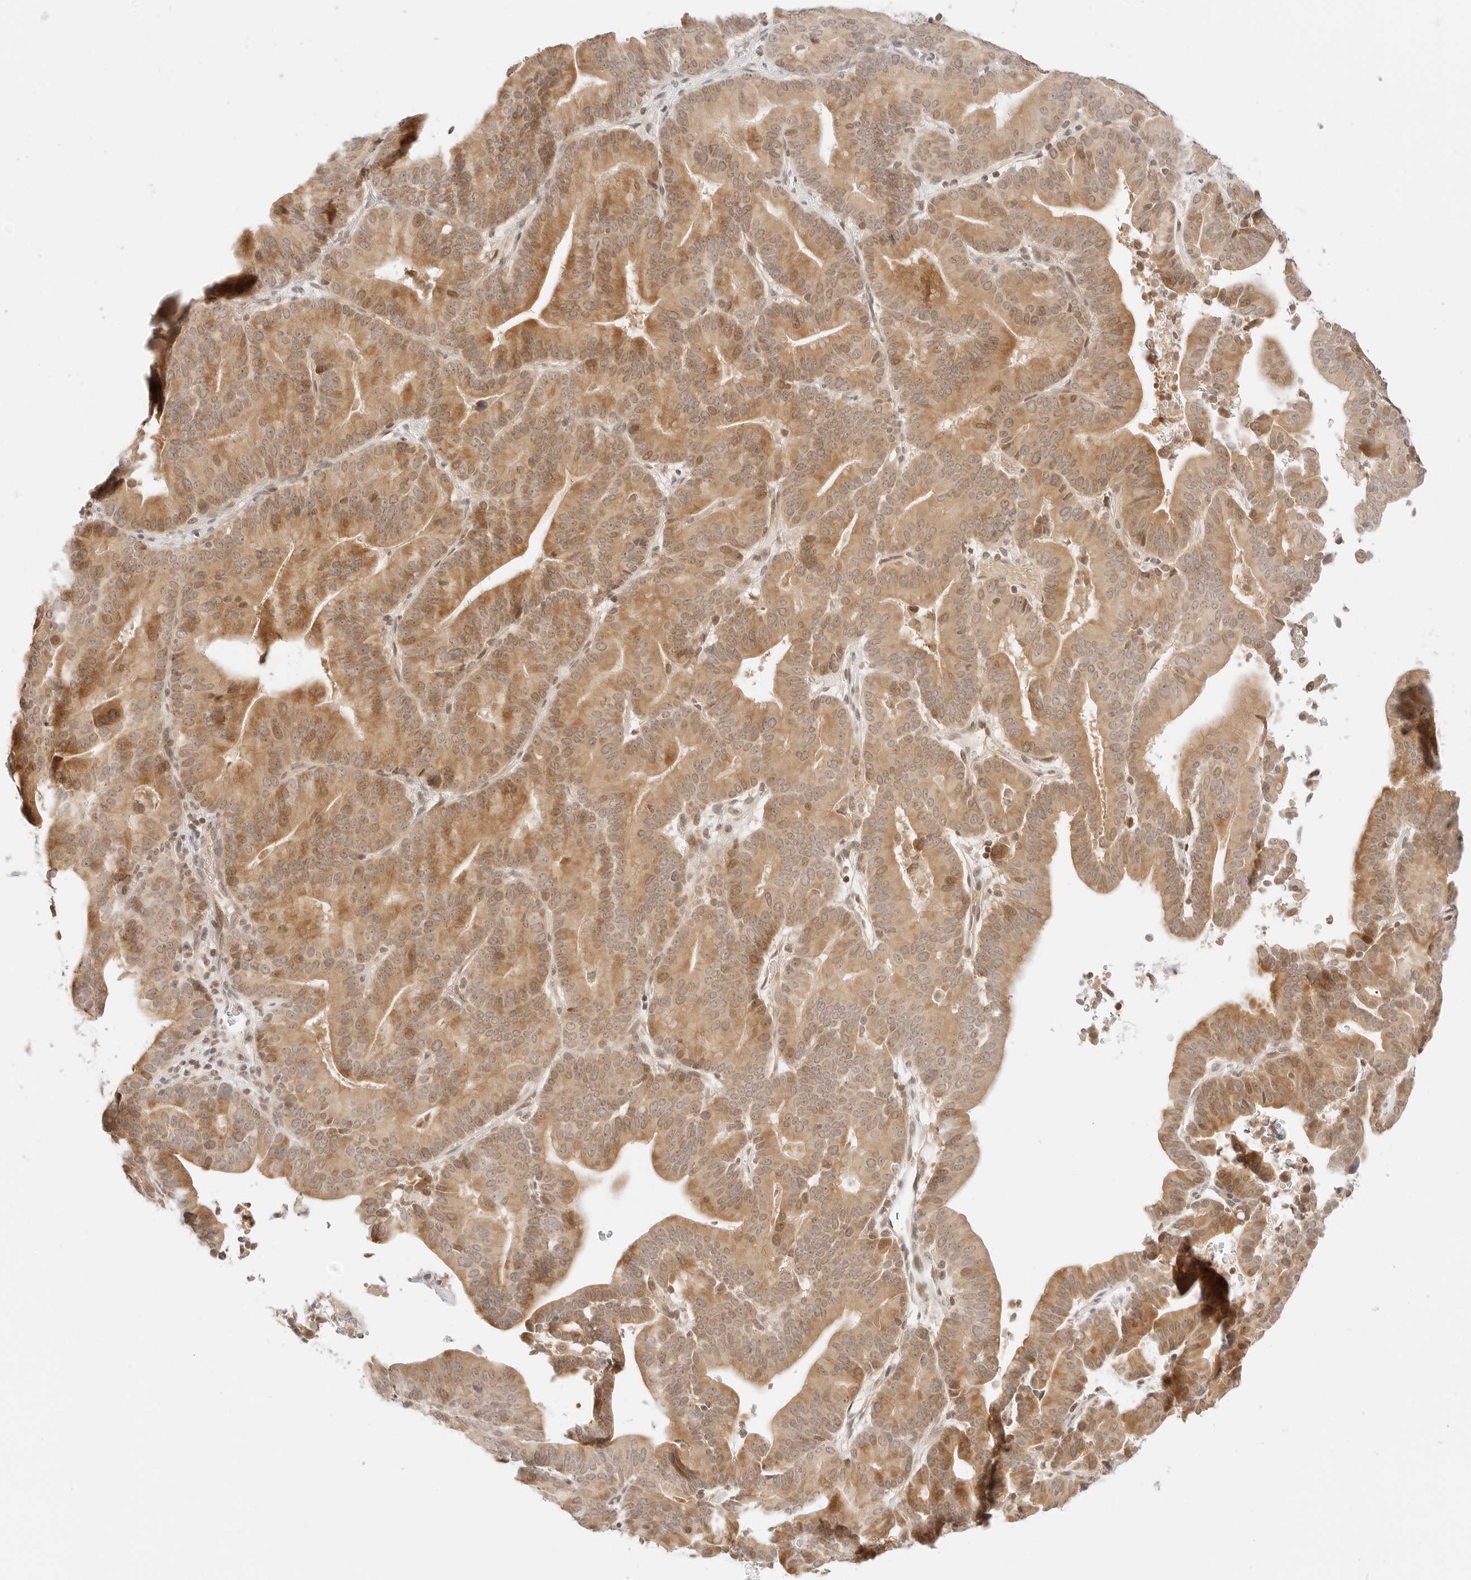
{"staining": {"intensity": "moderate", "quantity": ">75%", "location": "cytoplasmic/membranous,nuclear"}, "tissue": "liver cancer", "cell_type": "Tumor cells", "image_type": "cancer", "snomed": [{"axis": "morphology", "description": "Cholangiocarcinoma"}, {"axis": "topography", "description": "Liver"}], "caption": "Immunohistochemical staining of human liver cancer displays medium levels of moderate cytoplasmic/membranous and nuclear protein staining in approximately >75% of tumor cells.", "gene": "SEPTIN4", "patient": {"sex": "female", "age": 75}}